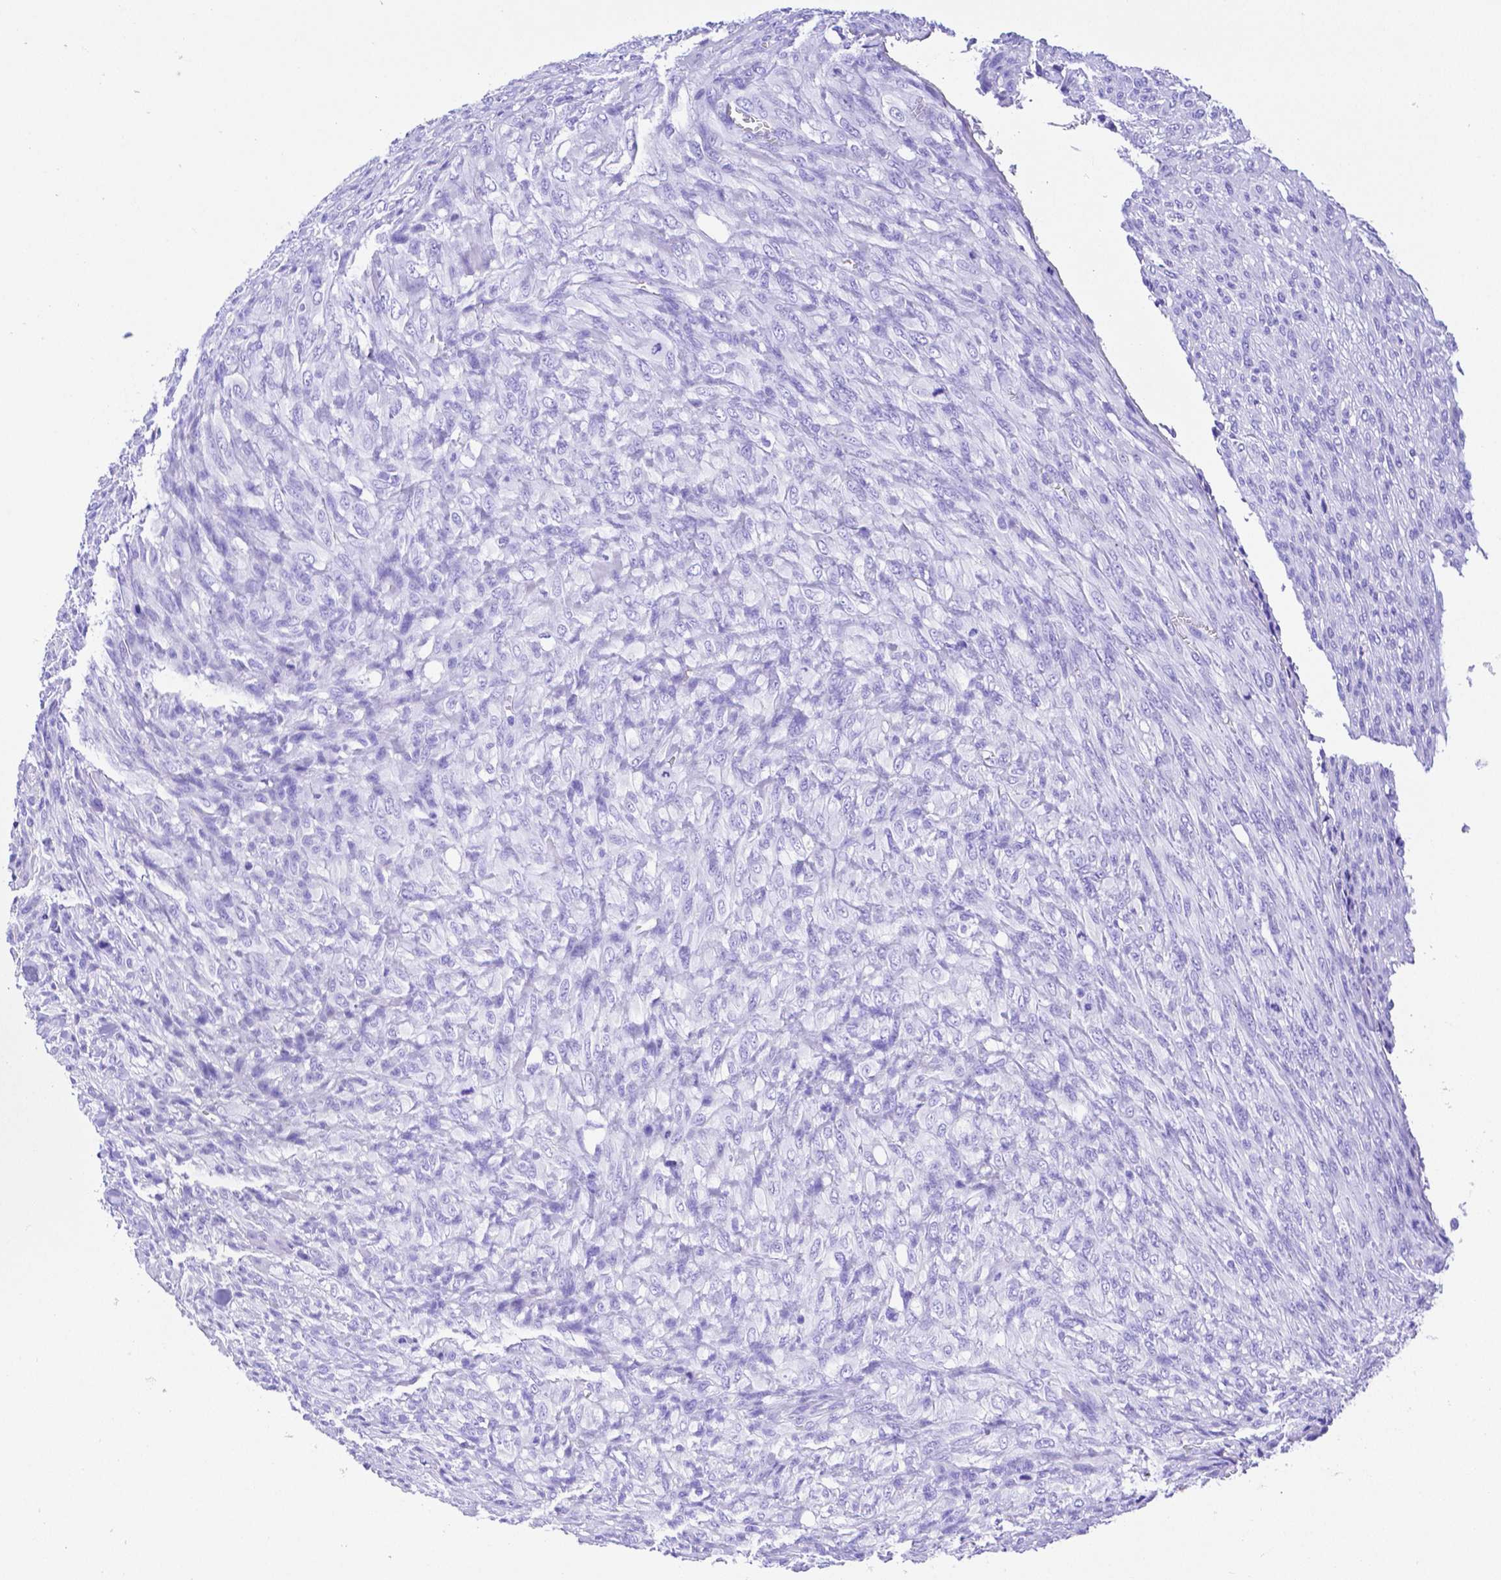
{"staining": {"intensity": "negative", "quantity": "none", "location": "none"}, "tissue": "renal cancer", "cell_type": "Tumor cells", "image_type": "cancer", "snomed": [{"axis": "morphology", "description": "Adenocarcinoma, NOS"}, {"axis": "topography", "description": "Kidney"}], "caption": "A high-resolution photomicrograph shows immunohistochemistry staining of renal cancer, which exhibits no significant positivity in tumor cells.", "gene": "SMR3A", "patient": {"sex": "male", "age": 58}}